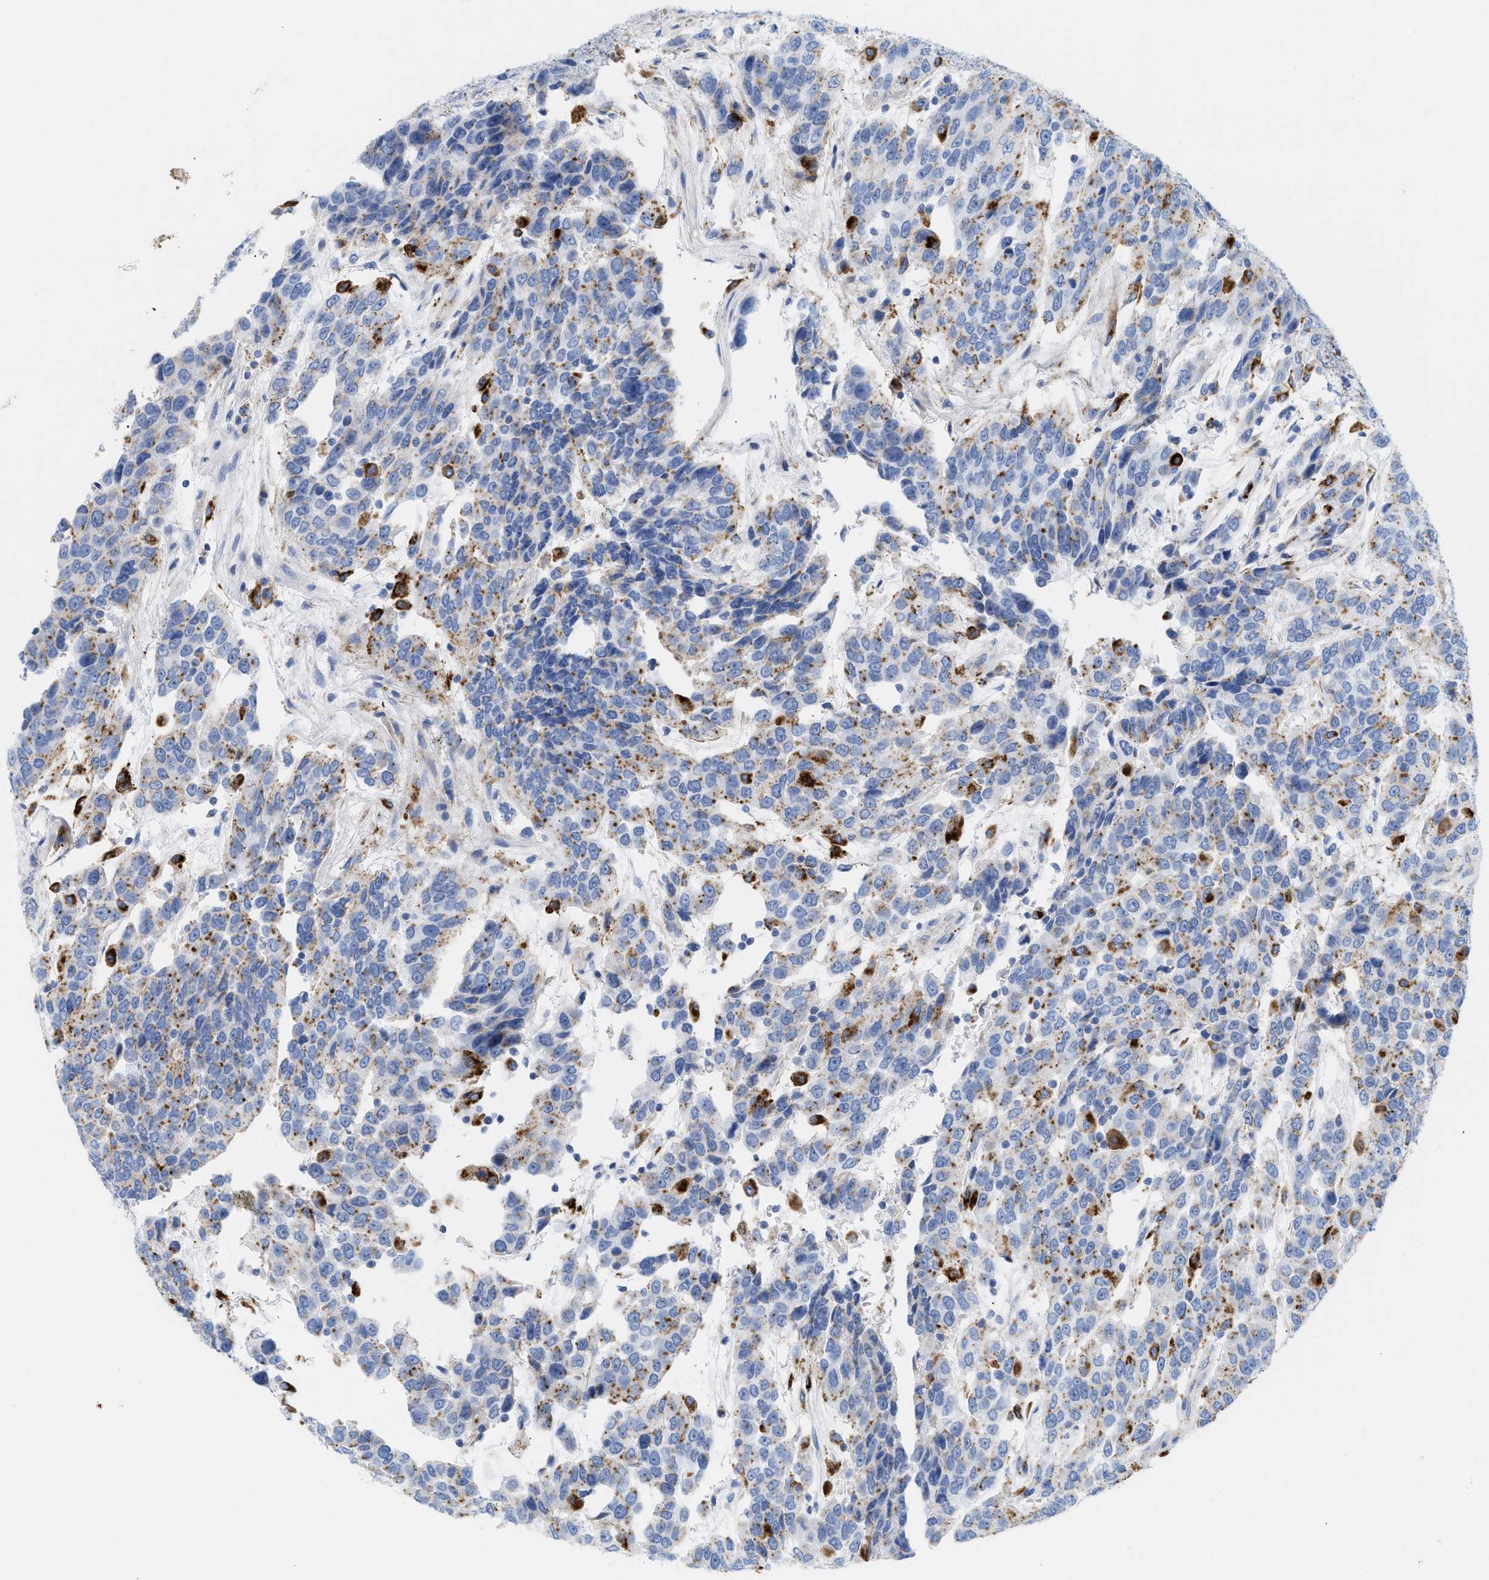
{"staining": {"intensity": "strong", "quantity": "<25%", "location": "cytoplasmic/membranous"}, "tissue": "urothelial cancer", "cell_type": "Tumor cells", "image_type": "cancer", "snomed": [{"axis": "morphology", "description": "Urothelial carcinoma, High grade"}, {"axis": "topography", "description": "Urinary bladder"}], "caption": "Immunohistochemical staining of human urothelial carcinoma (high-grade) reveals medium levels of strong cytoplasmic/membranous protein expression in about <25% of tumor cells.", "gene": "DRAM2", "patient": {"sex": "female", "age": 80}}